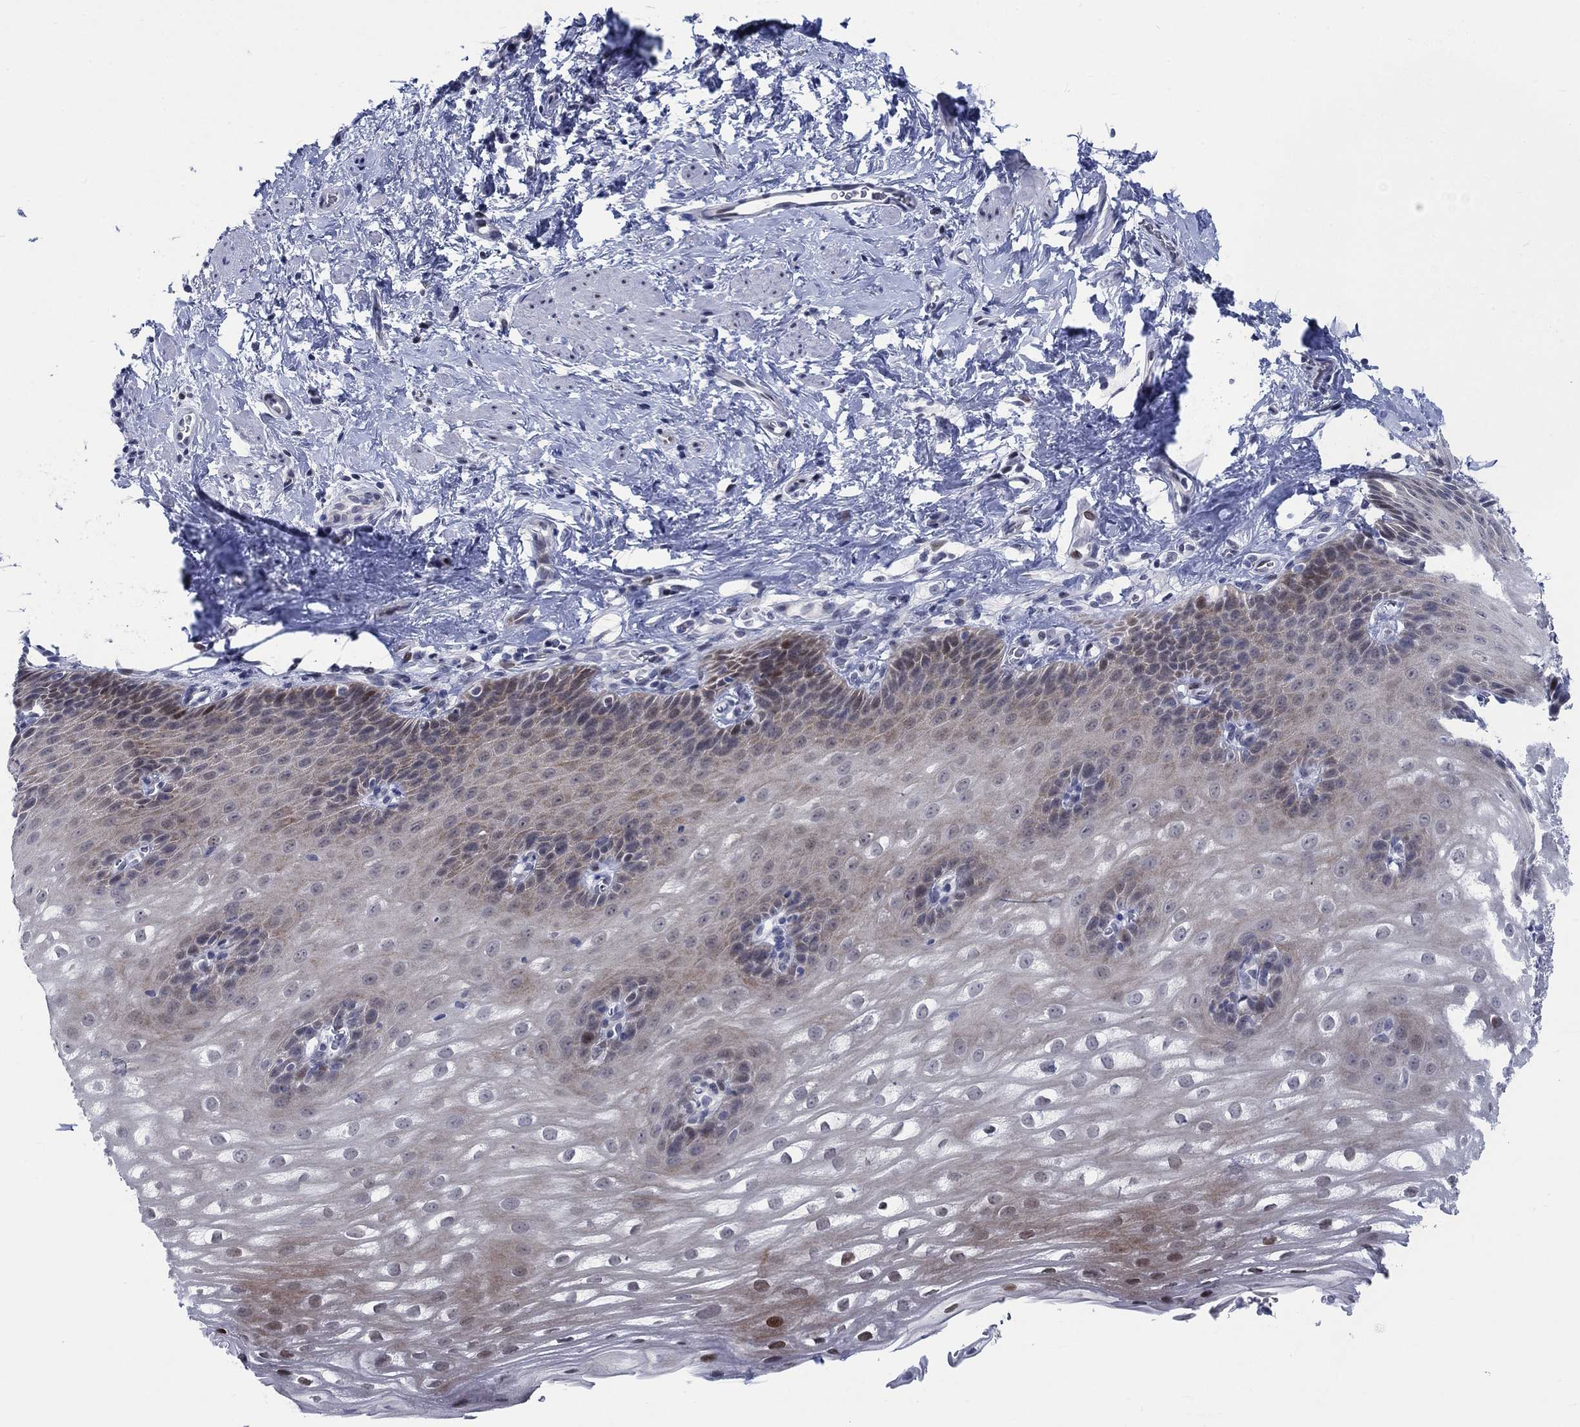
{"staining": {"intensity": "strong", "quantity": "<25%", "location": "cytoplasmic/membranous,nuclear"}, "tissue": "esophagus", "cell_type": "Squamous epithelial cells", "image_type": "normal", "snomed": [{"axis": "morphology", "description": "Normal tissue, NOS"}, {"axis": "topography", "description": "Esophagus"}], "caption": "Unremarkable esophagus demonstrates strong cytoplasmic/membranous,nuclear staining in approximately <25% of squamous epithelial cells The protein is stained brown, and the nuclei are stained in blue (DAB IHC with brightfield microscopy, high magnification)..", "gene": "NEU3", "patient": {"sex": "male", "age": 64}}